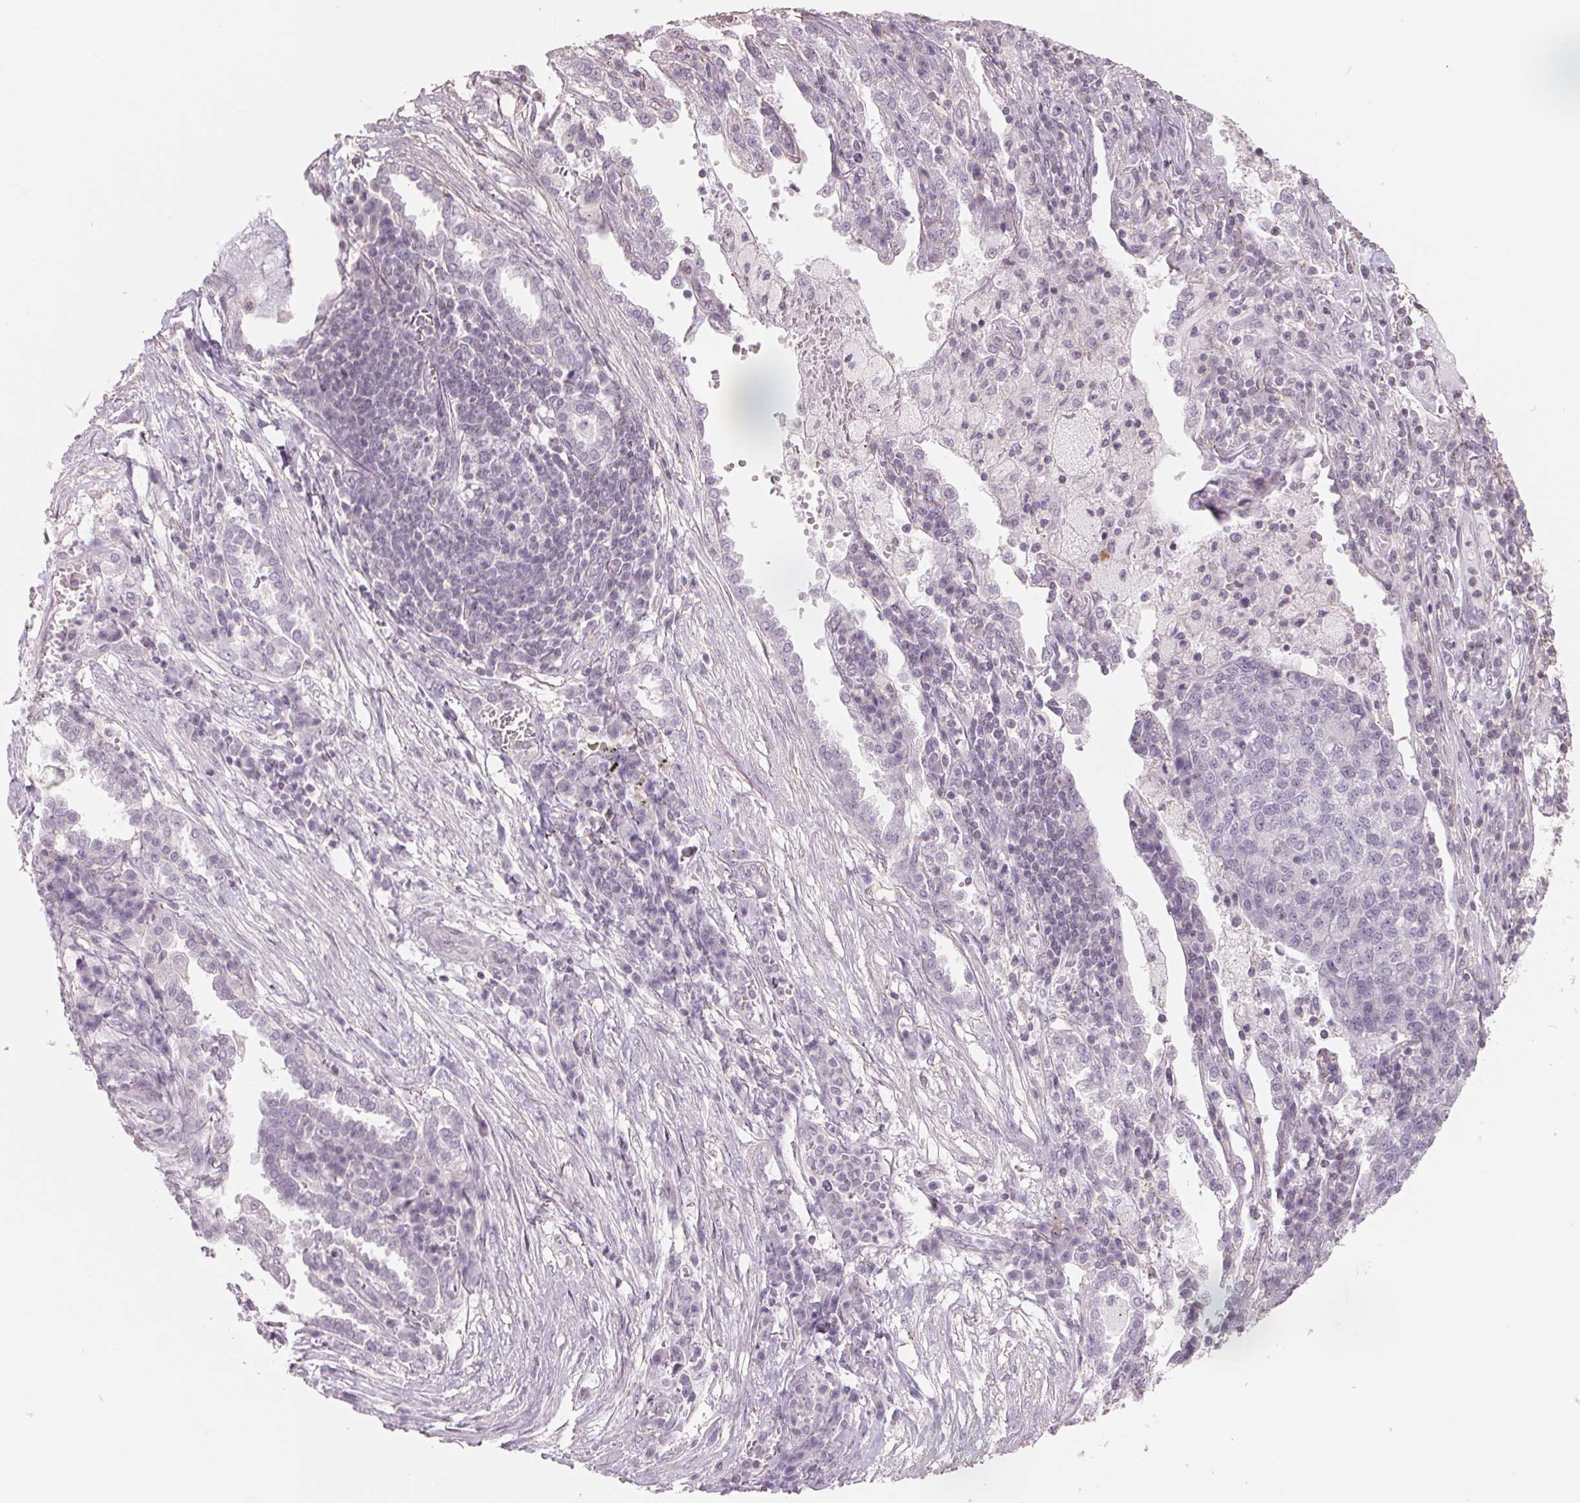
{"staining": {"intensity": "negative", "quantity": "none", "location": "none"}, "tissue": "lung cancer", "cell_type": "Tumor cells", "image_type": "cancer", "snomed": [{"axis": "morphology", "description": "Adenocarcinoma, NOS"}, {"axis": "topography", "description": "Lung"}], "caption": "Tumor cells show no significant protein expression in adenocarcinoma (lung). (Brightfield microscopy of DAB (3,3'-diaminobenzidine) IHC at high magnification).", "gene": "FTCD", "patient": {"sex": "male", "age": 57}}